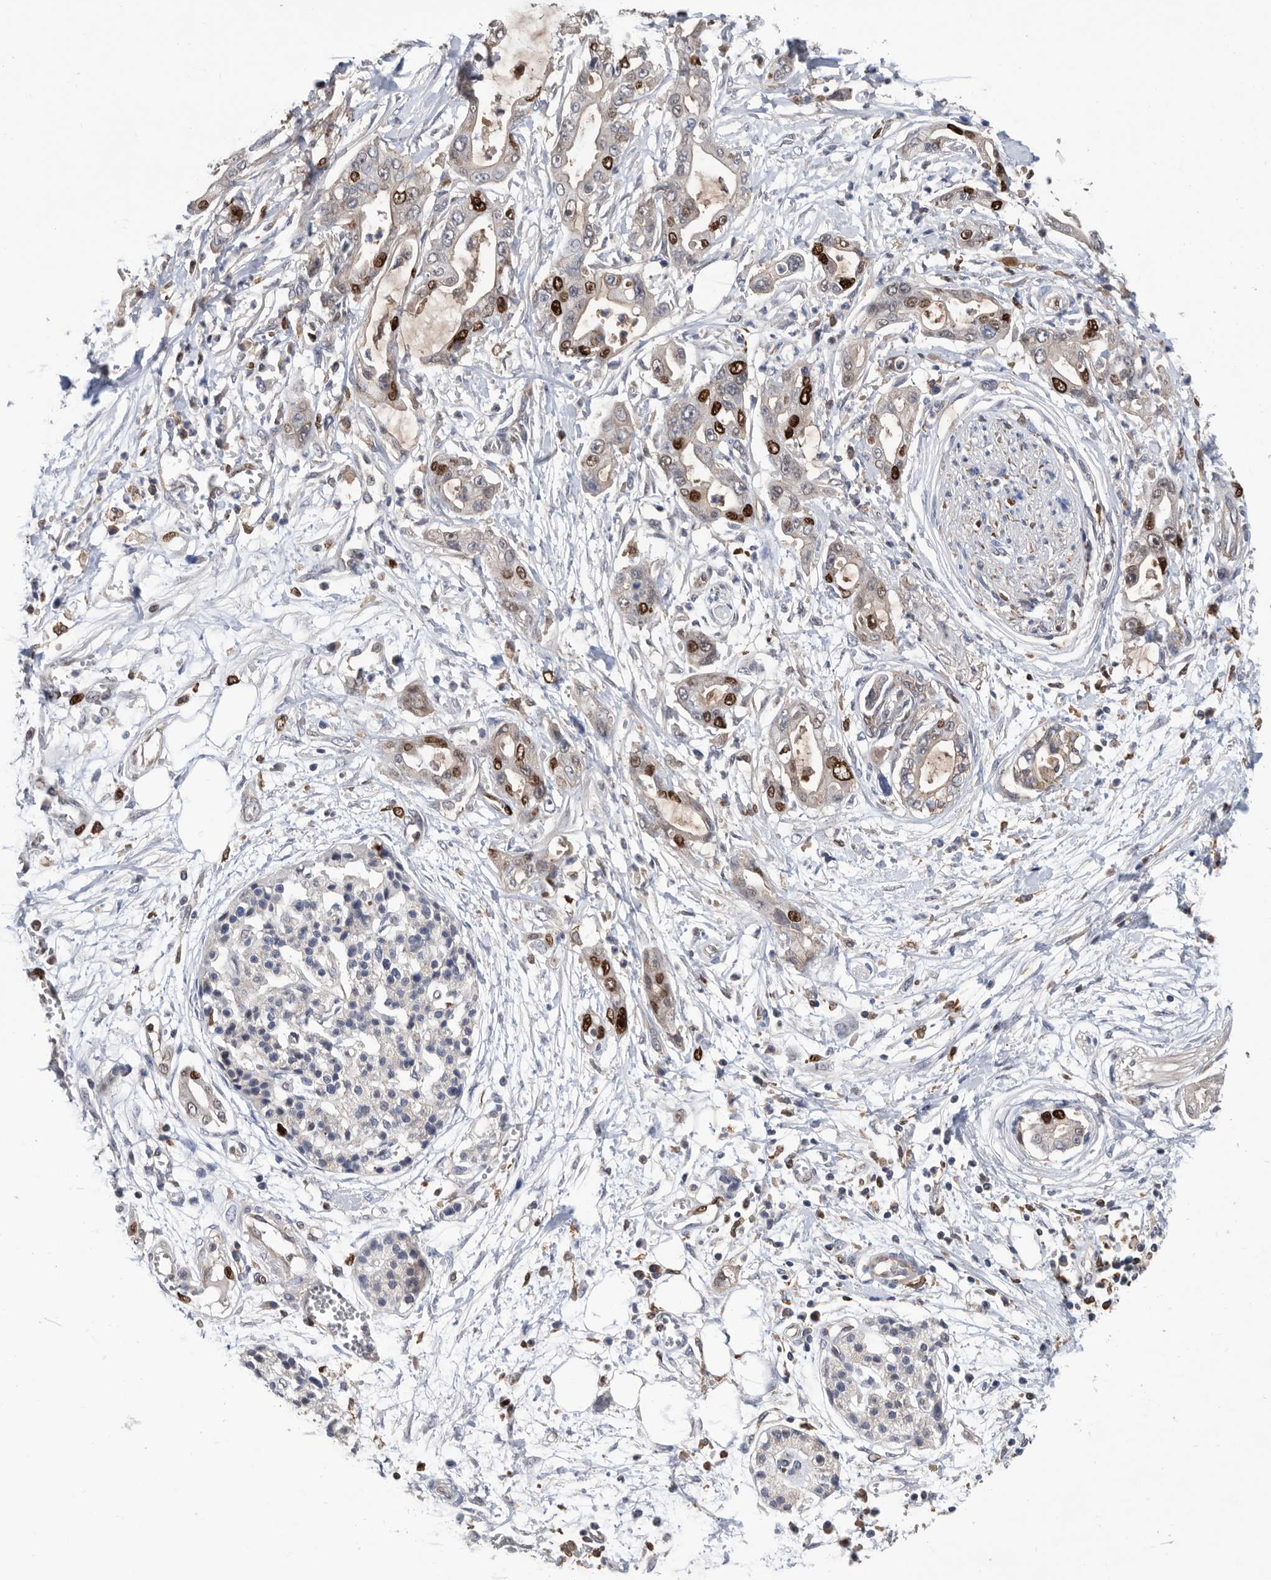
{"staining": {"intensity": "strong", "quantity": "25%-75%", "location": "nuclear"}, "tissue": "pancreatic cancer", "cell_type": "Tumor cells", "image_type": "cancer", "snomed": [{"axis": "morphology", "description": "Adenocarcinoma, NOS"}, {"axis": "topography", "description": "Pancreas"}], "caption": "Pancreatic adenocarcinoma stained for a protein (brown) demonstrates strong nuclear positive positivity in approximately 25%-75% of tumor cells.", "gene": "ATAD2", "patient": {"sex": "male", "age": 68}}